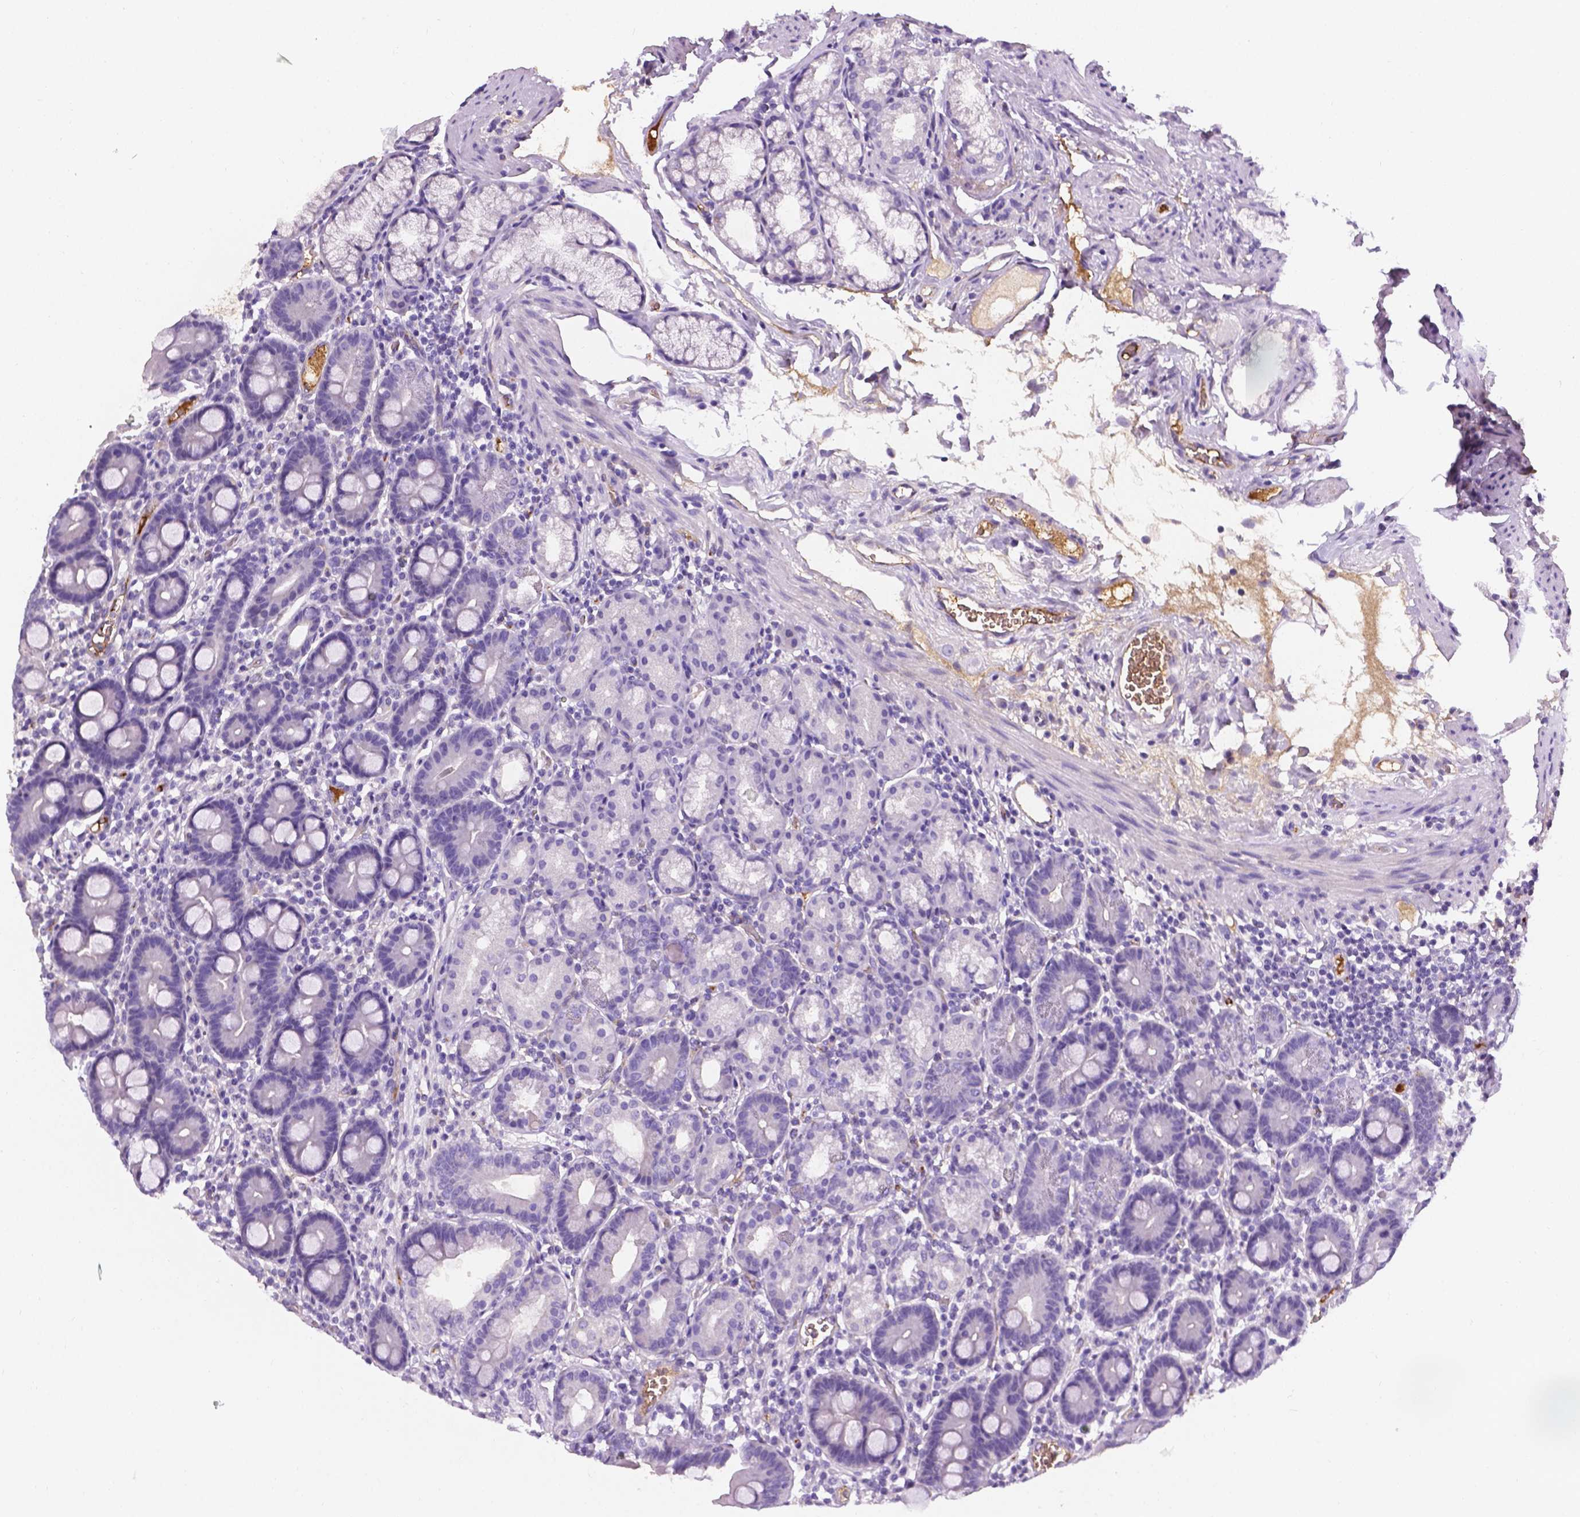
{"staining": {"intensity": "negative", "quantity": "none", "location": "none"}, "tissue": "duodenum", "cell_type": "Glandular cells", "image_type": "normal", "snomed": [{"axis": "morphology", "description": "Normal tissue, NOS"}, {"axis": "topography", "description": "Pancreas"}, {"axis": "topography", "description": "Duodenum"}], "caption": "DAB (3,3'-diaminobenzidine) immunohistochemical staining of benign duodenum exhibits no significant staining in glandular cells.", "gene": "APOE", "patient": {"sex": "male", "age": 59}}